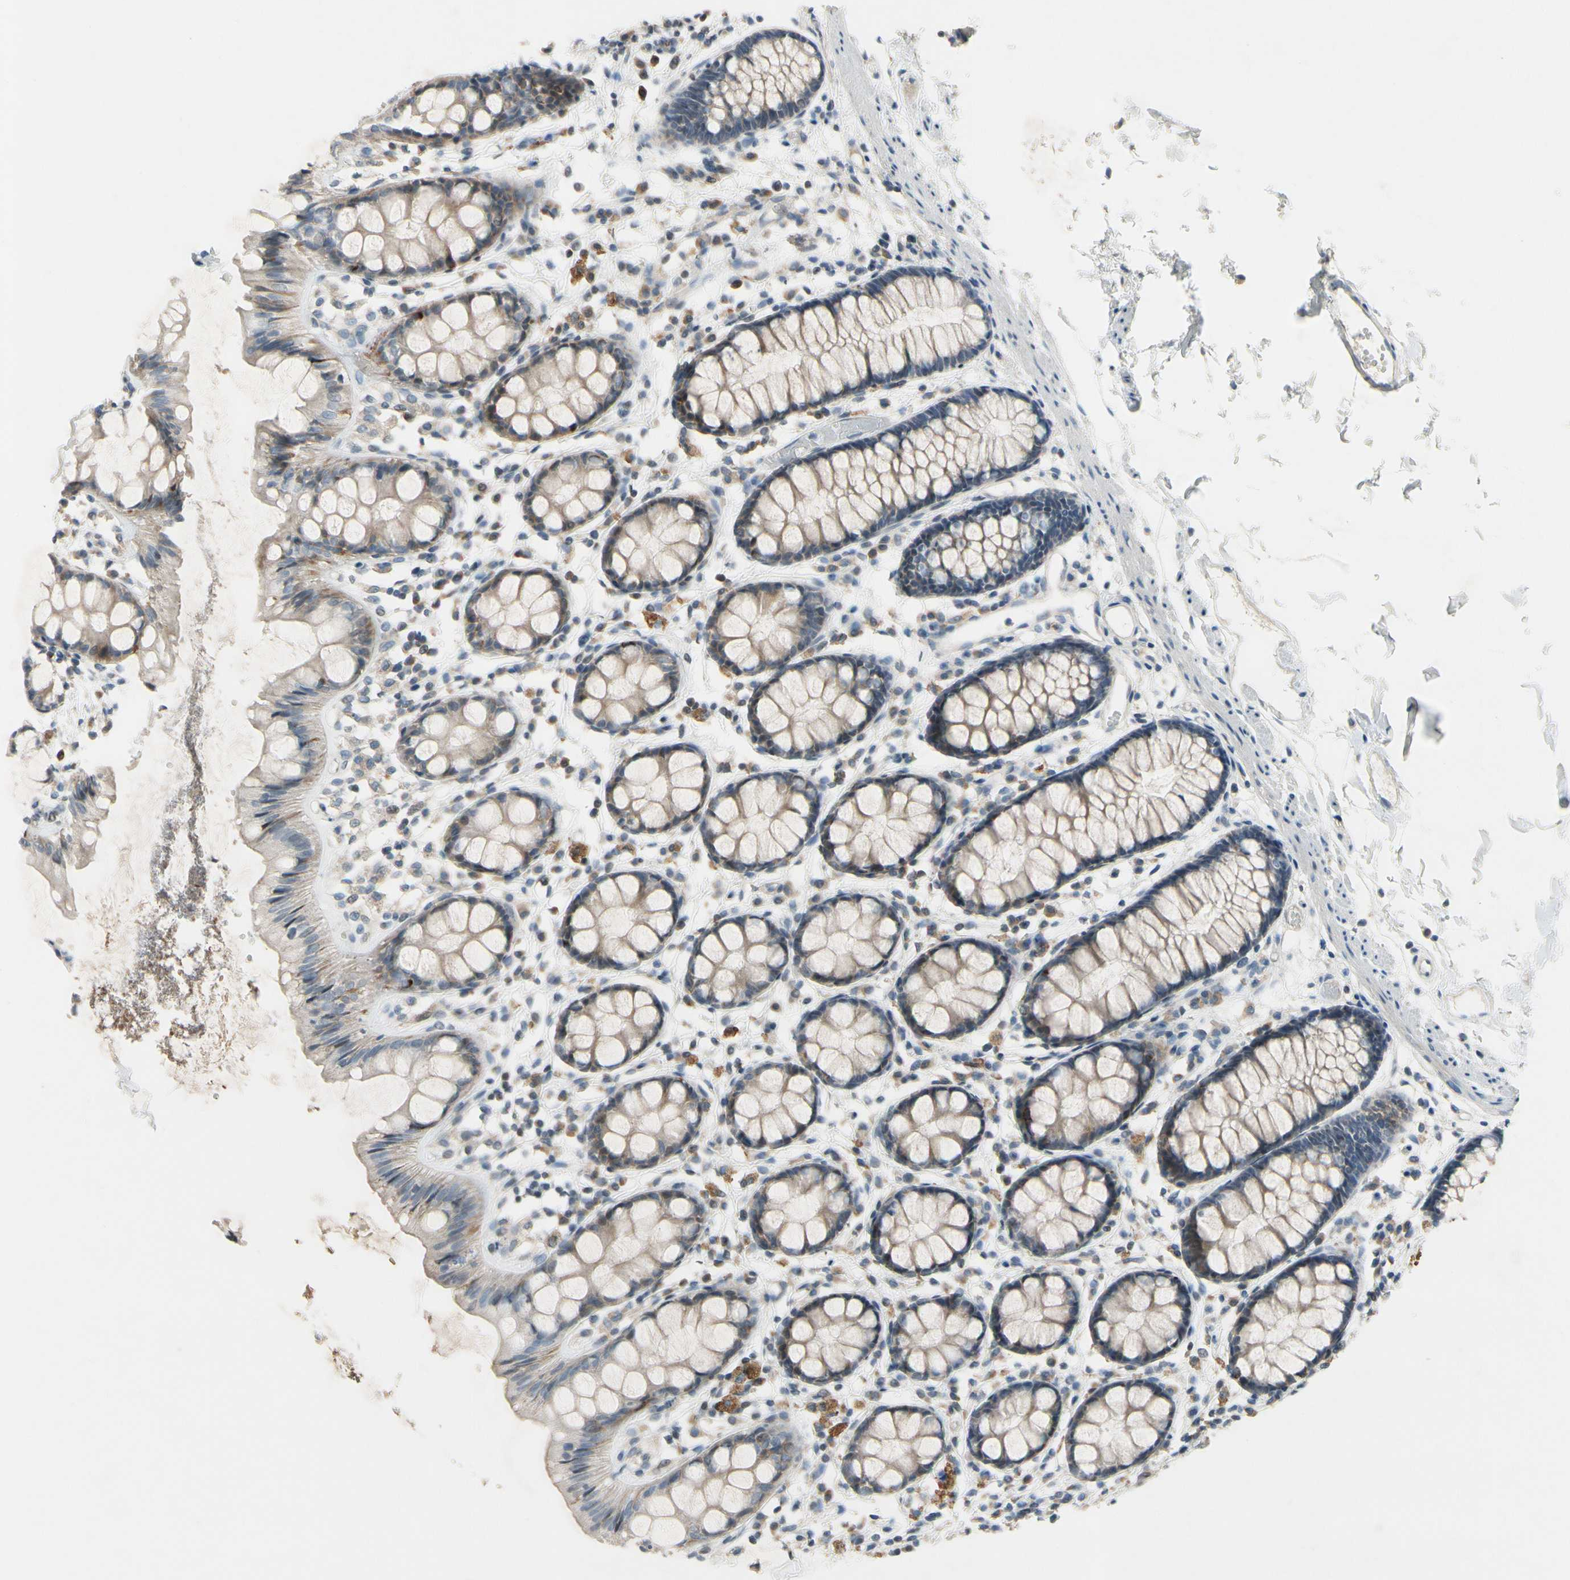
{"staining": {"intensity": "weak", "quantity": ">75%", "location": "cytoplasmic/membranous"}, "tissue": "rectum", "cell_type": "Glandular cells", "image_type": "normal", "snomed": [{"axis": "morphology", "description": "Normal tissue, NOS"}, {"axis": "topography", "description": "Rectum"}], "caption": "Protein expression analysis of benign rectum exhibits weak cytoplasmic/membranous positivity in about >75% of glandular cells. Using DAB (3,3'-diaminobenzidine) (brown) and hematoxylin (blue) stains, captured at high magnification using brightfield microscopy.", "gene": "PIP5K1B", "patient": {"sex": "female", "age": 66}}